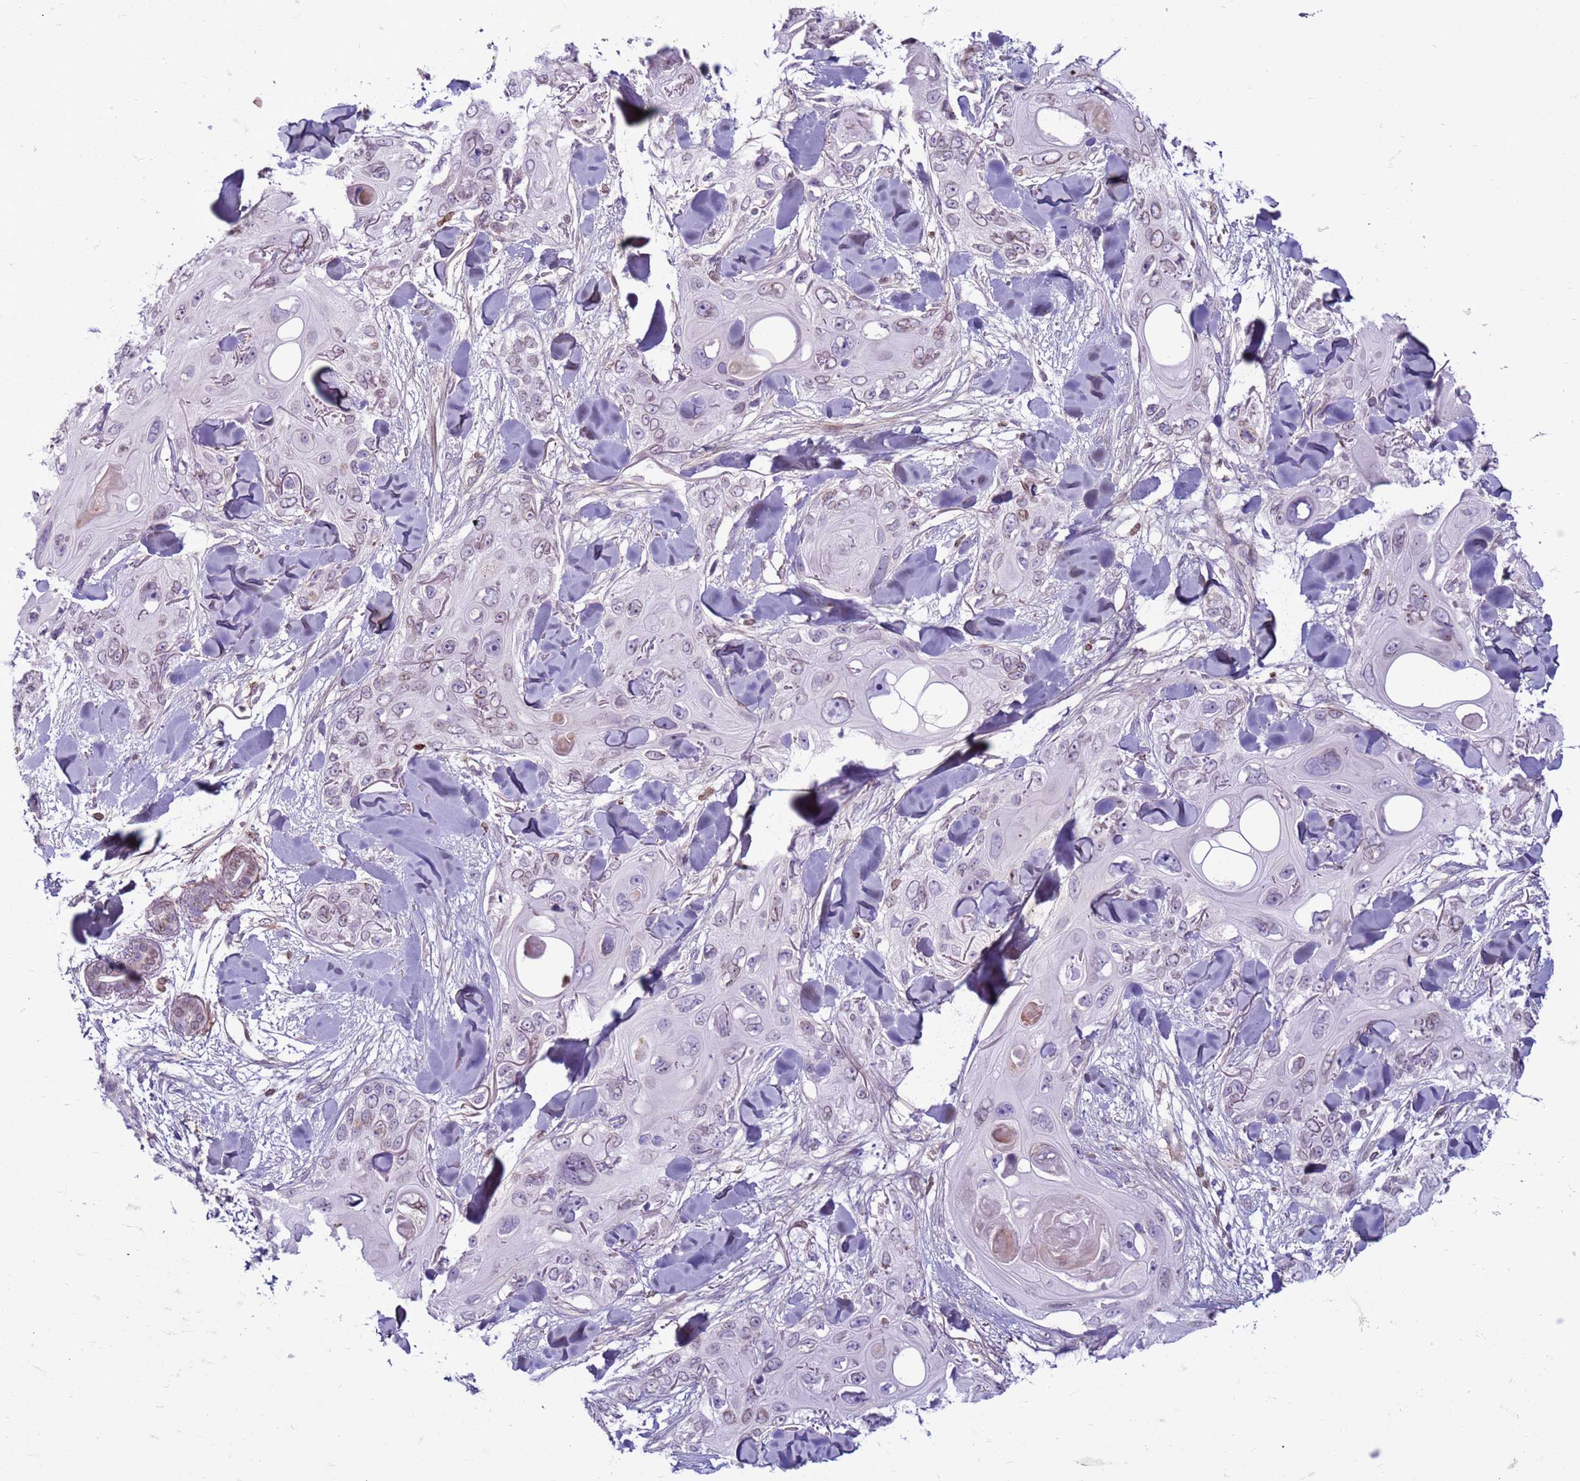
{"staining": {"intensity": "weak", "quantity": "<25%", "location": "cytoplasmic/membranous,nuclear"}, "tissue": "skin cancer", "cell_type": "Tumor cells", "image_type": "cancer", "snomed": [{"axis": "morphology", "description": "Normal tissue, NOS"}, {"axis": "morphology", "description": "Squamous cell carcinoma, NOS"}, {"axis": "topography", "description": "Skin"}], "caption": "Tumor cells show no significant protein expression in squamous cell carcinoma (skin). Nuclei are stained in blue.", "gene": "METTL25B", "patient": {"sex": "male", "age": 72}}